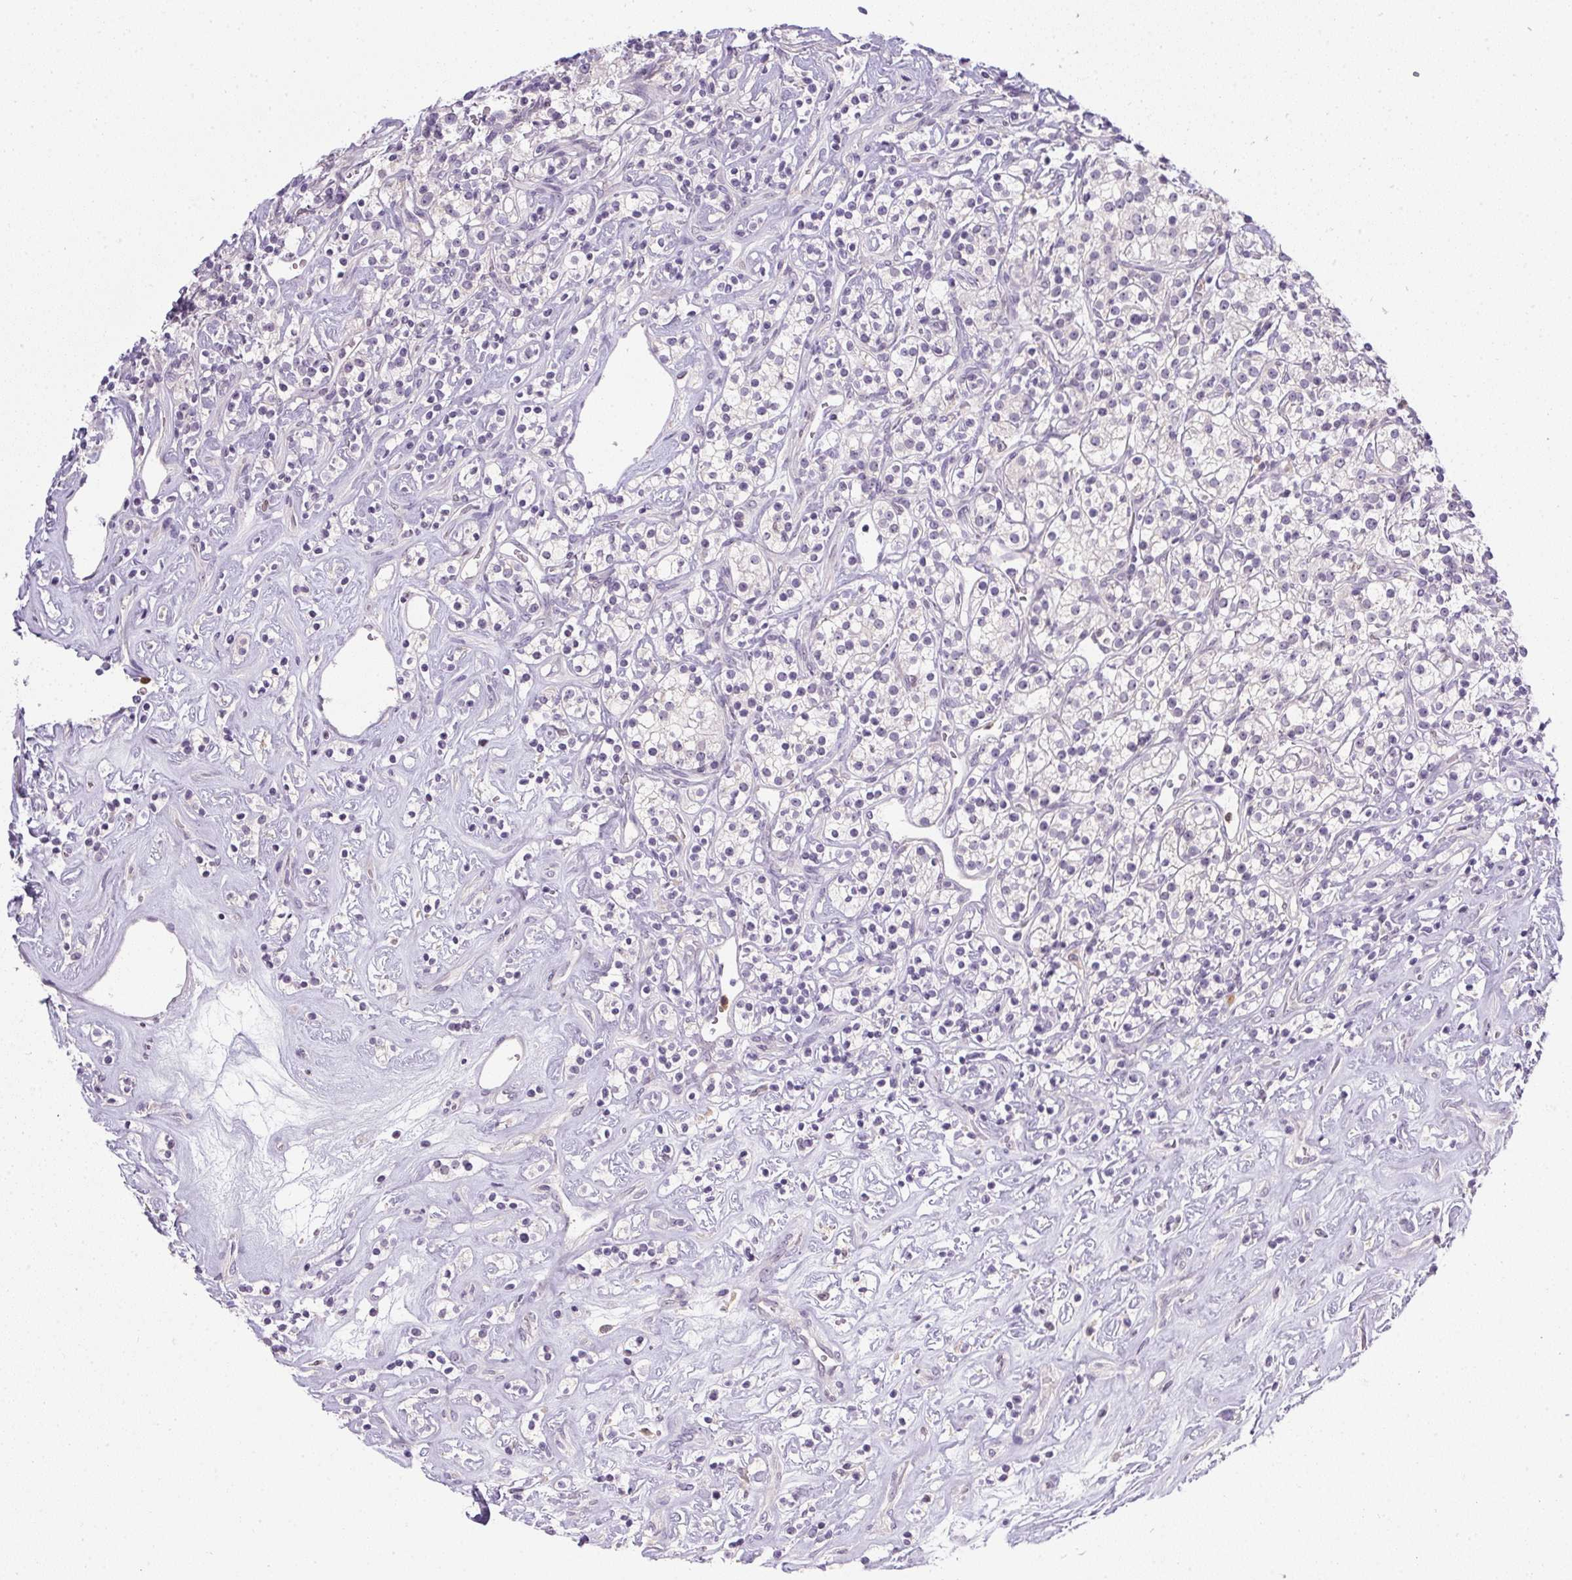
{"staining": {"intensity": "negative", "quantity": "none", "location": "none"}, "tissue": "renal cancer", "cell_type": "Tumor cells", "image_type": "cancer", "snomed": [{"axis": "morphology", "description": "Adenocarcinoma, NOS"}, {"axis": "topography", "description": "Kidney"}], "caption": "The IHC photomicrograph has no significant expression in tumor cells of renal cancer tissue.", "gene": "DNAJC5G", "patient": {"sex": "male", "age": 77}}